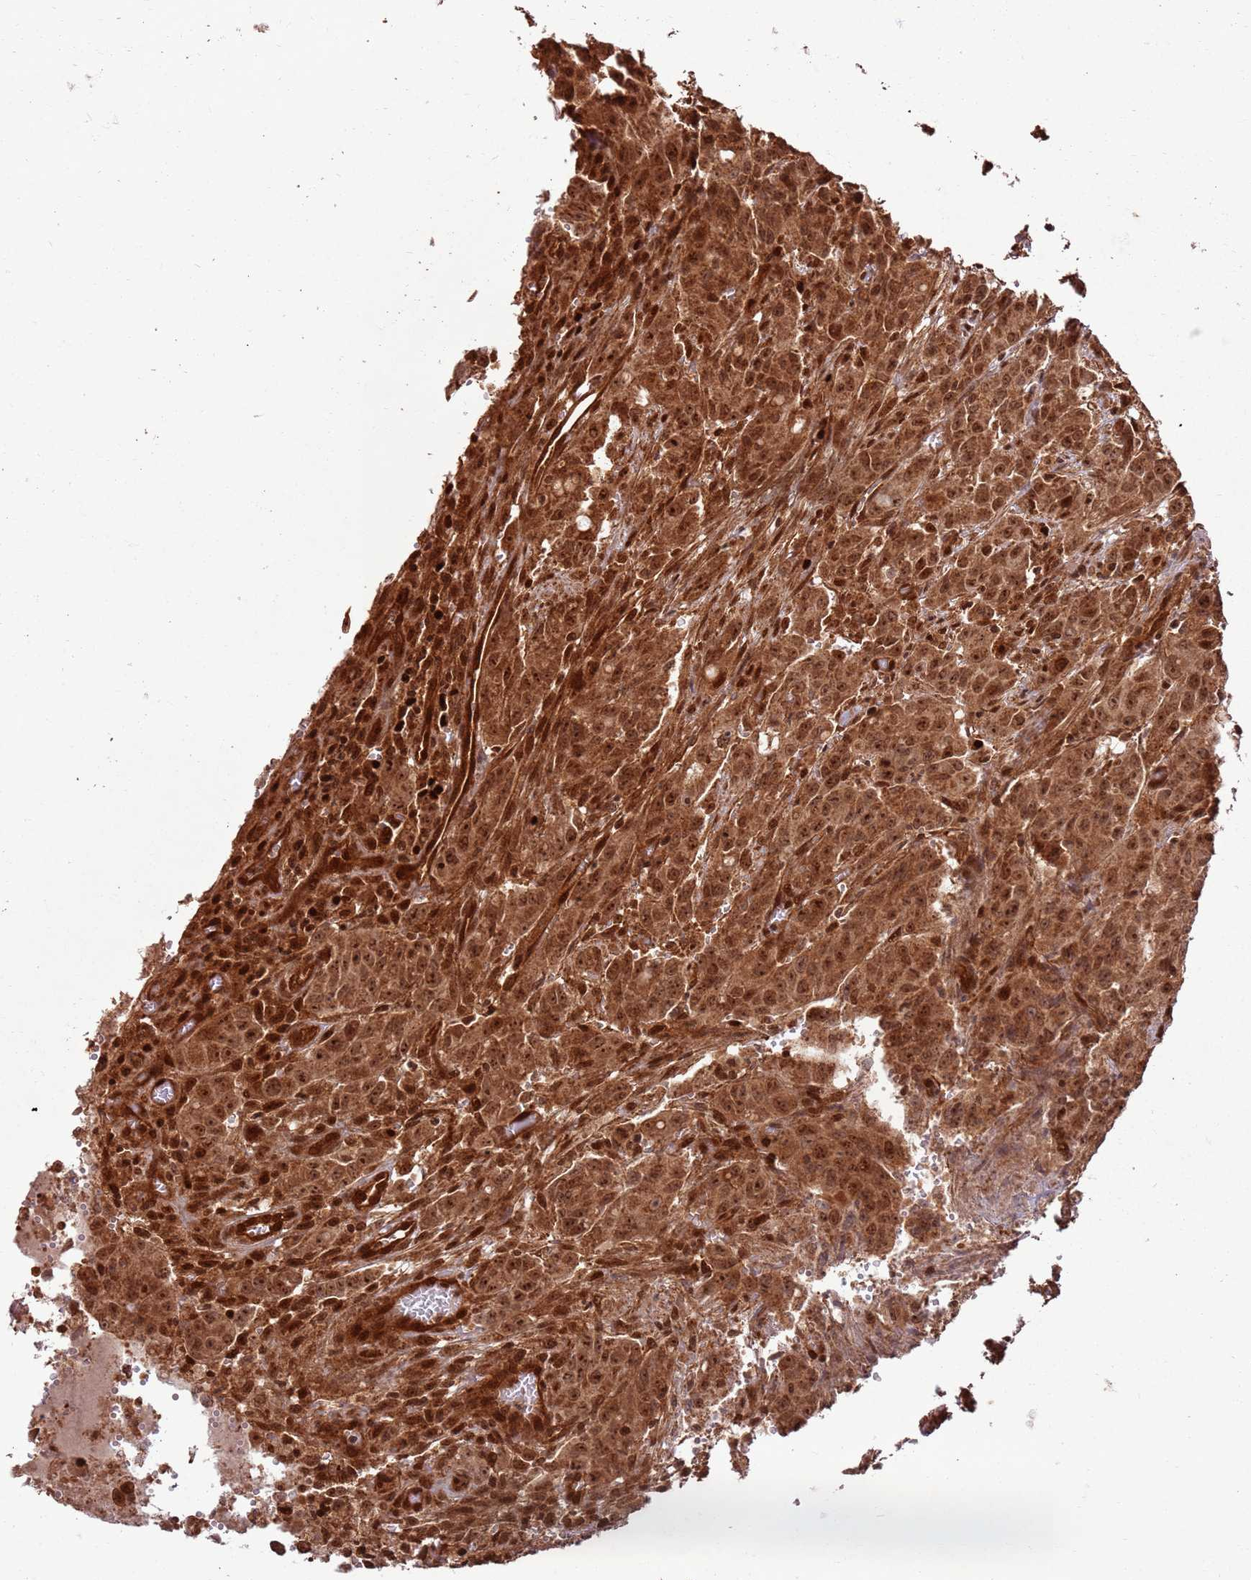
{"staining": {"intensity": "strong", "quantity": ">75%", "location": "cytoplasmic/membranous,nuclear"}, "tissue": "colorectal cancer", "cell_type": "Tumor cells", "image_type": "cancer", "snomed": [{"axis": "morphology", "description": "Adenocarcinoma, NOS"}, {"axis": "topography", "description": "Colon"}], "caption": "Immunohistochemical staining of human colorectal cancer (adenocarcinoma) displays strong cytoplasmic/membranous and nuclear protein expression in about >75% of tumor cells.", "gene": "TBC1D13", "patient": {"sex": "male", "age": 62}}